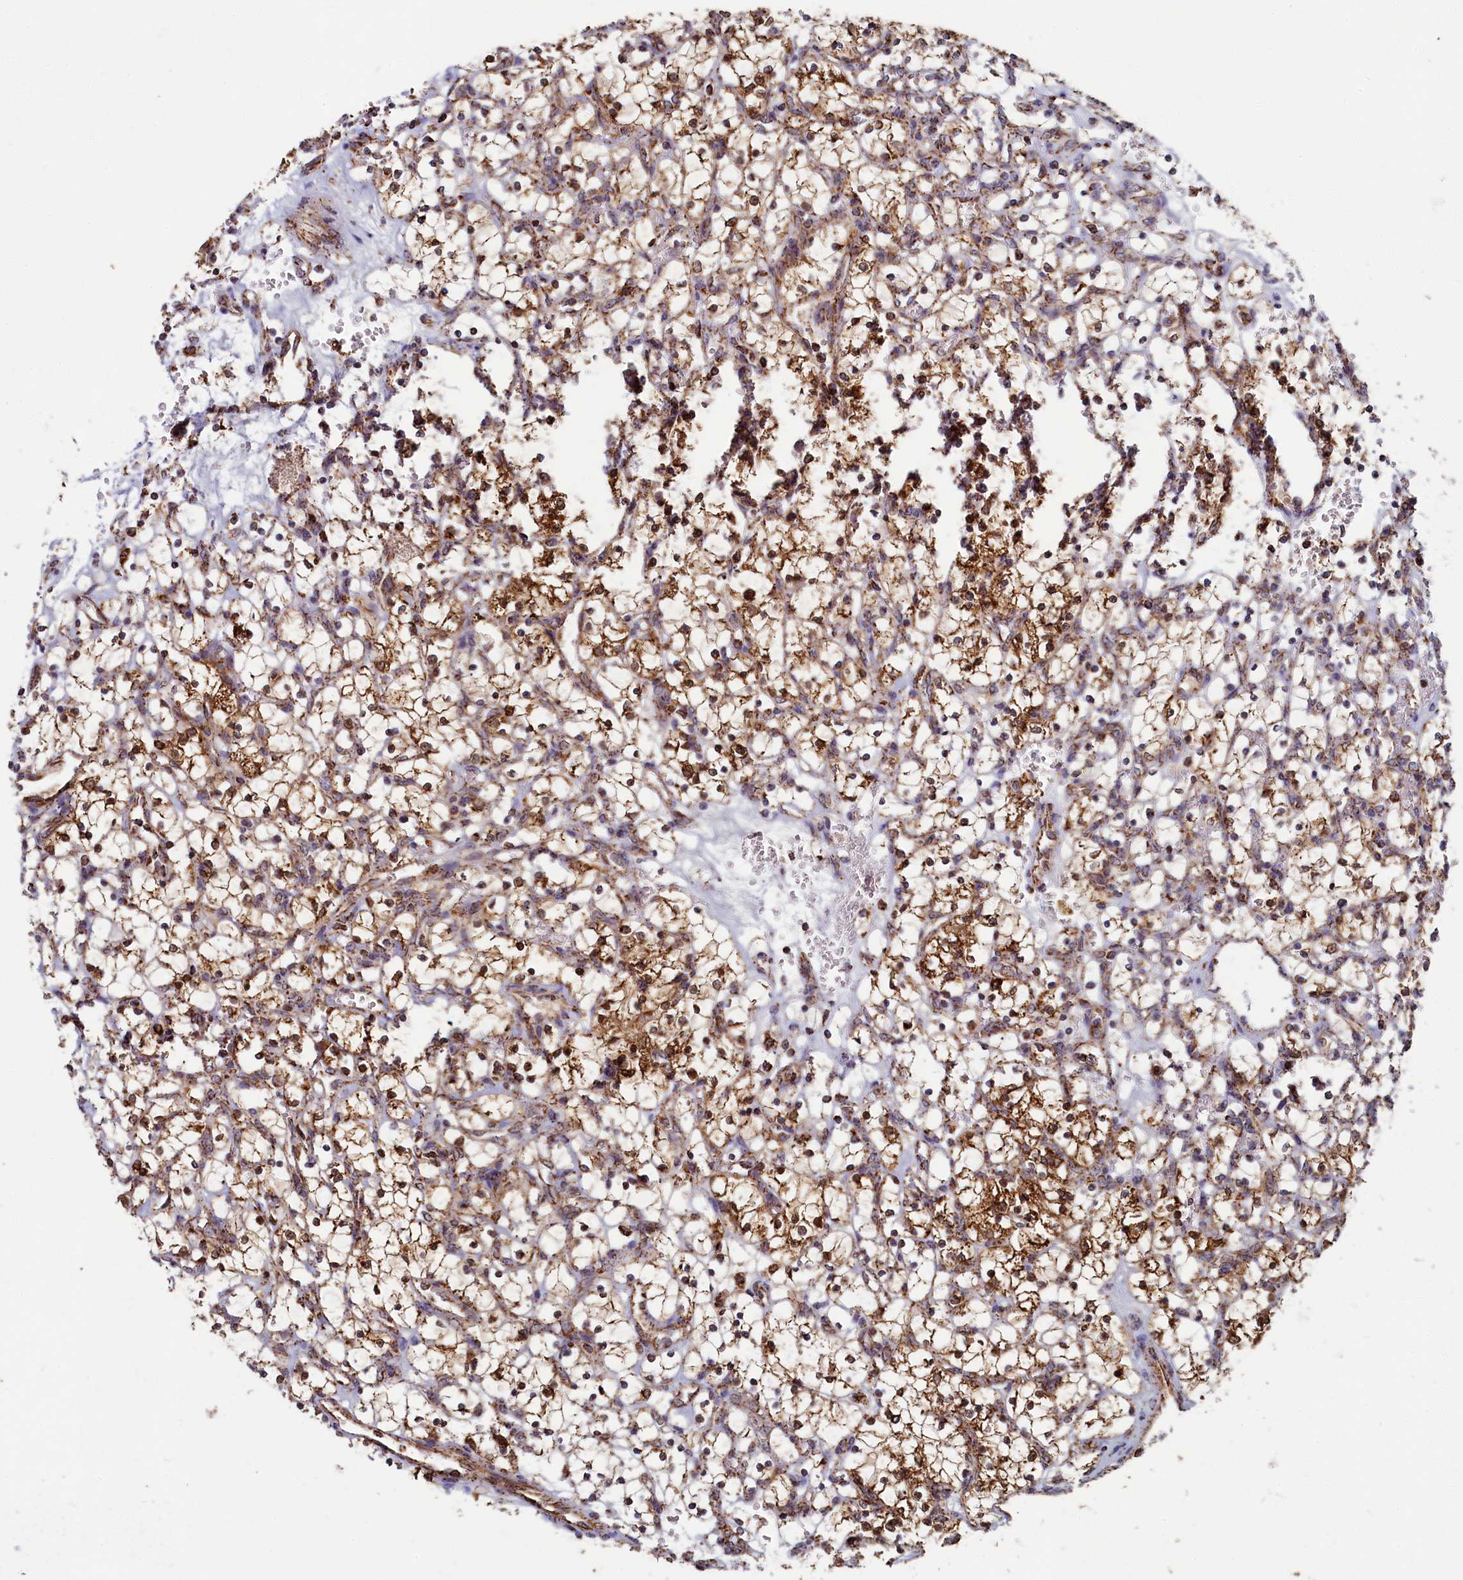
{"staining": {"intensity": "moderate", "quantity": ">75%", "location": "cytoplasmic/membranous"}, "tissue": "renal cancer", "cell_type": "Tumor cells", "image_type": "cancer", "snomed": [{"axis": "morphology", "description": "Adenocarcinoma, NOS"}, {"axis": "topography", "description": "Kidney"}], "caption": "Moderate cytoplasmic/membranous positivity is seen in approximately >75% of tumor cells in renal adenocarcinoma.", "gene": "SPR", "patient": {"sex": "female", "age": 69}}